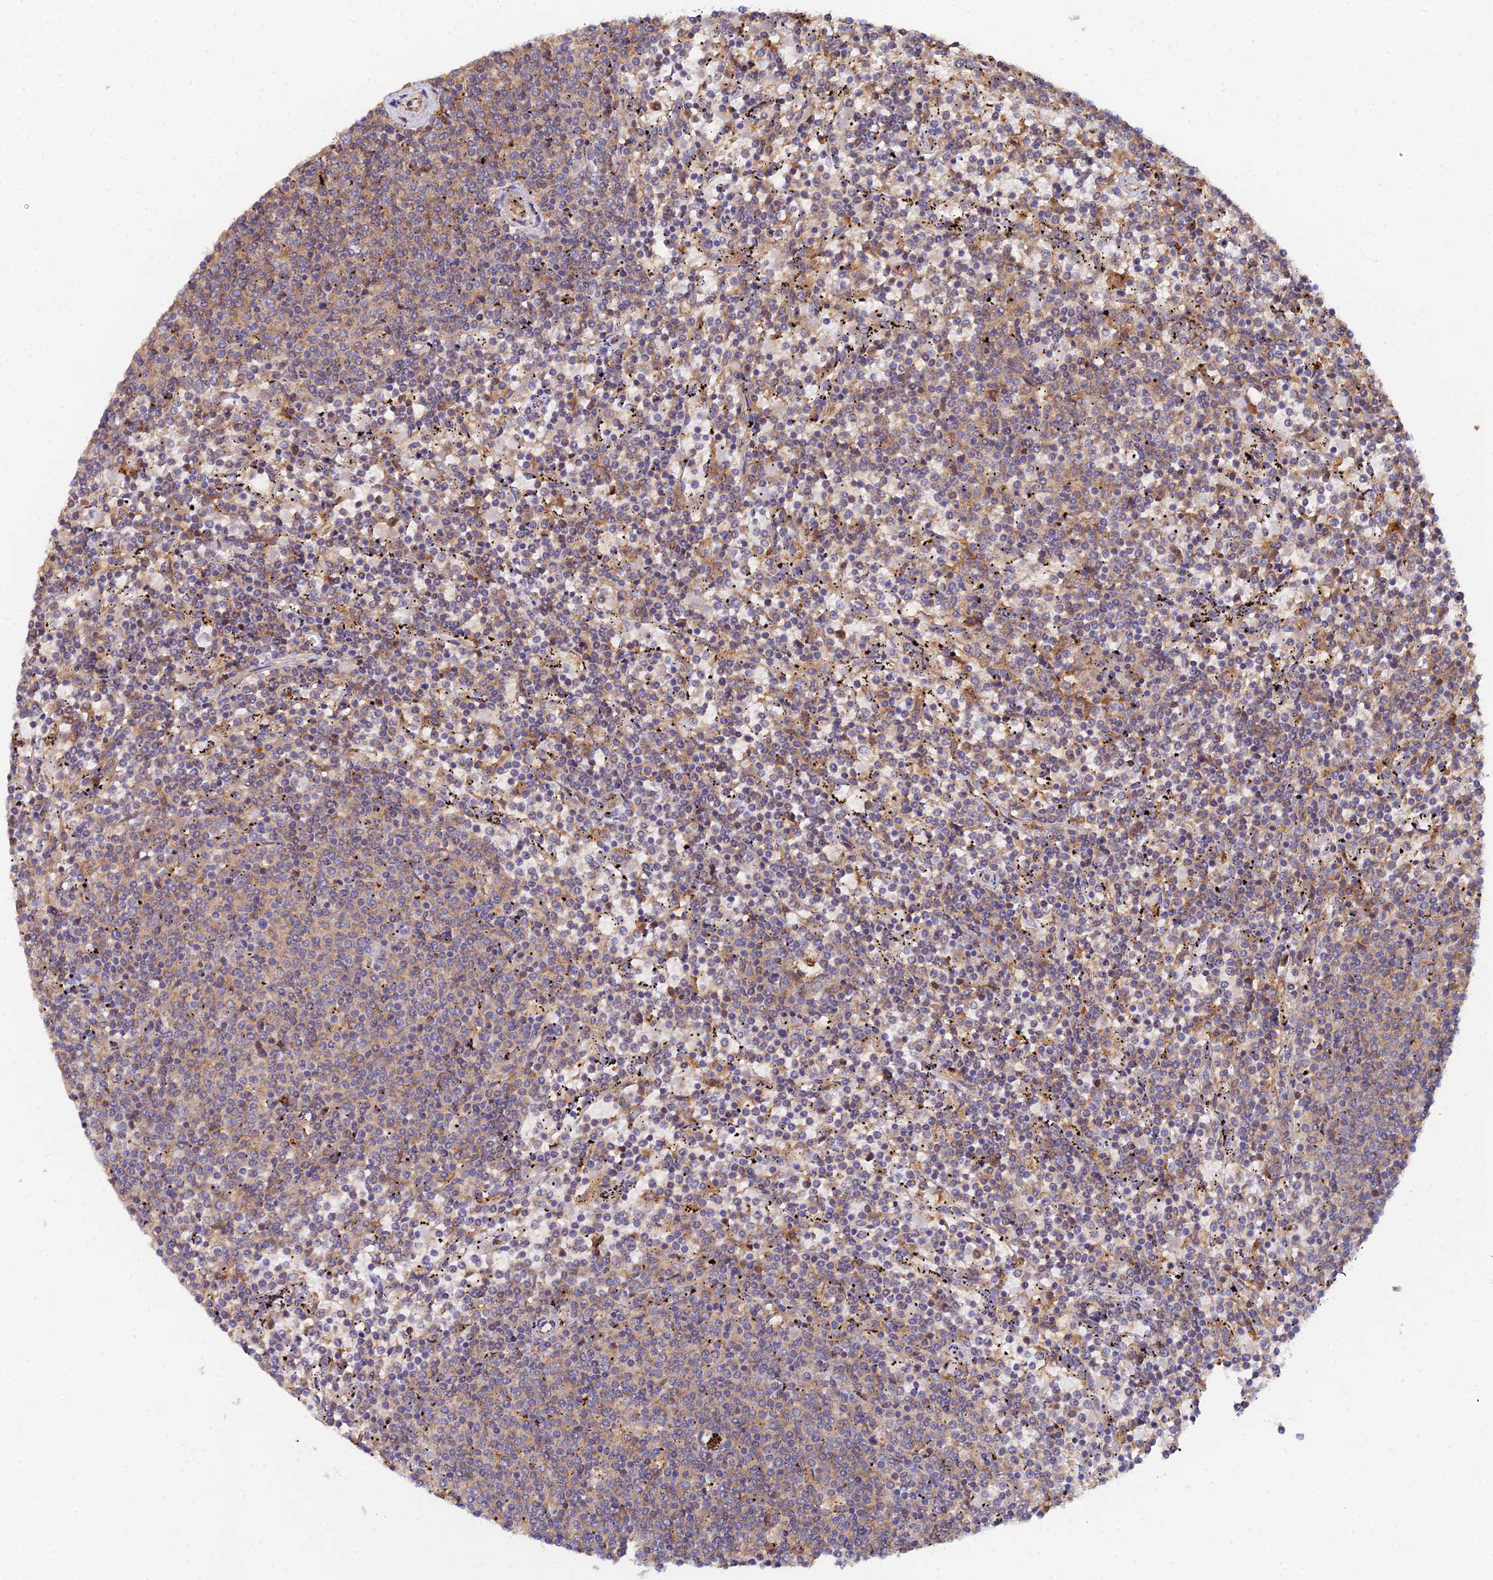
{"staining": {"intensity": "weak", "quantity": ">75%", "location": "cytoplasmic/membranous"}, "tissue": "lymphoma", "cell_type": "Tumor cells", "image_type": "cancer", "snomed": [{"axis": "morphology", "description": "Malignant lymphoma, non-Hodgkin's type, Low grade"}, {"axis": "topography", "description": "Spleen"}], "caption": "DAB (3,3'-diaminobenzidine) immunohistochemical staining of low-grade malignant lymphoma, non-Hodgkin's type shows weak cytoplasmic/membranous protein expression in about >75% of tumor cells.", "gene": "GNG5B", "patient": {"sex": "female", "age": 50}}